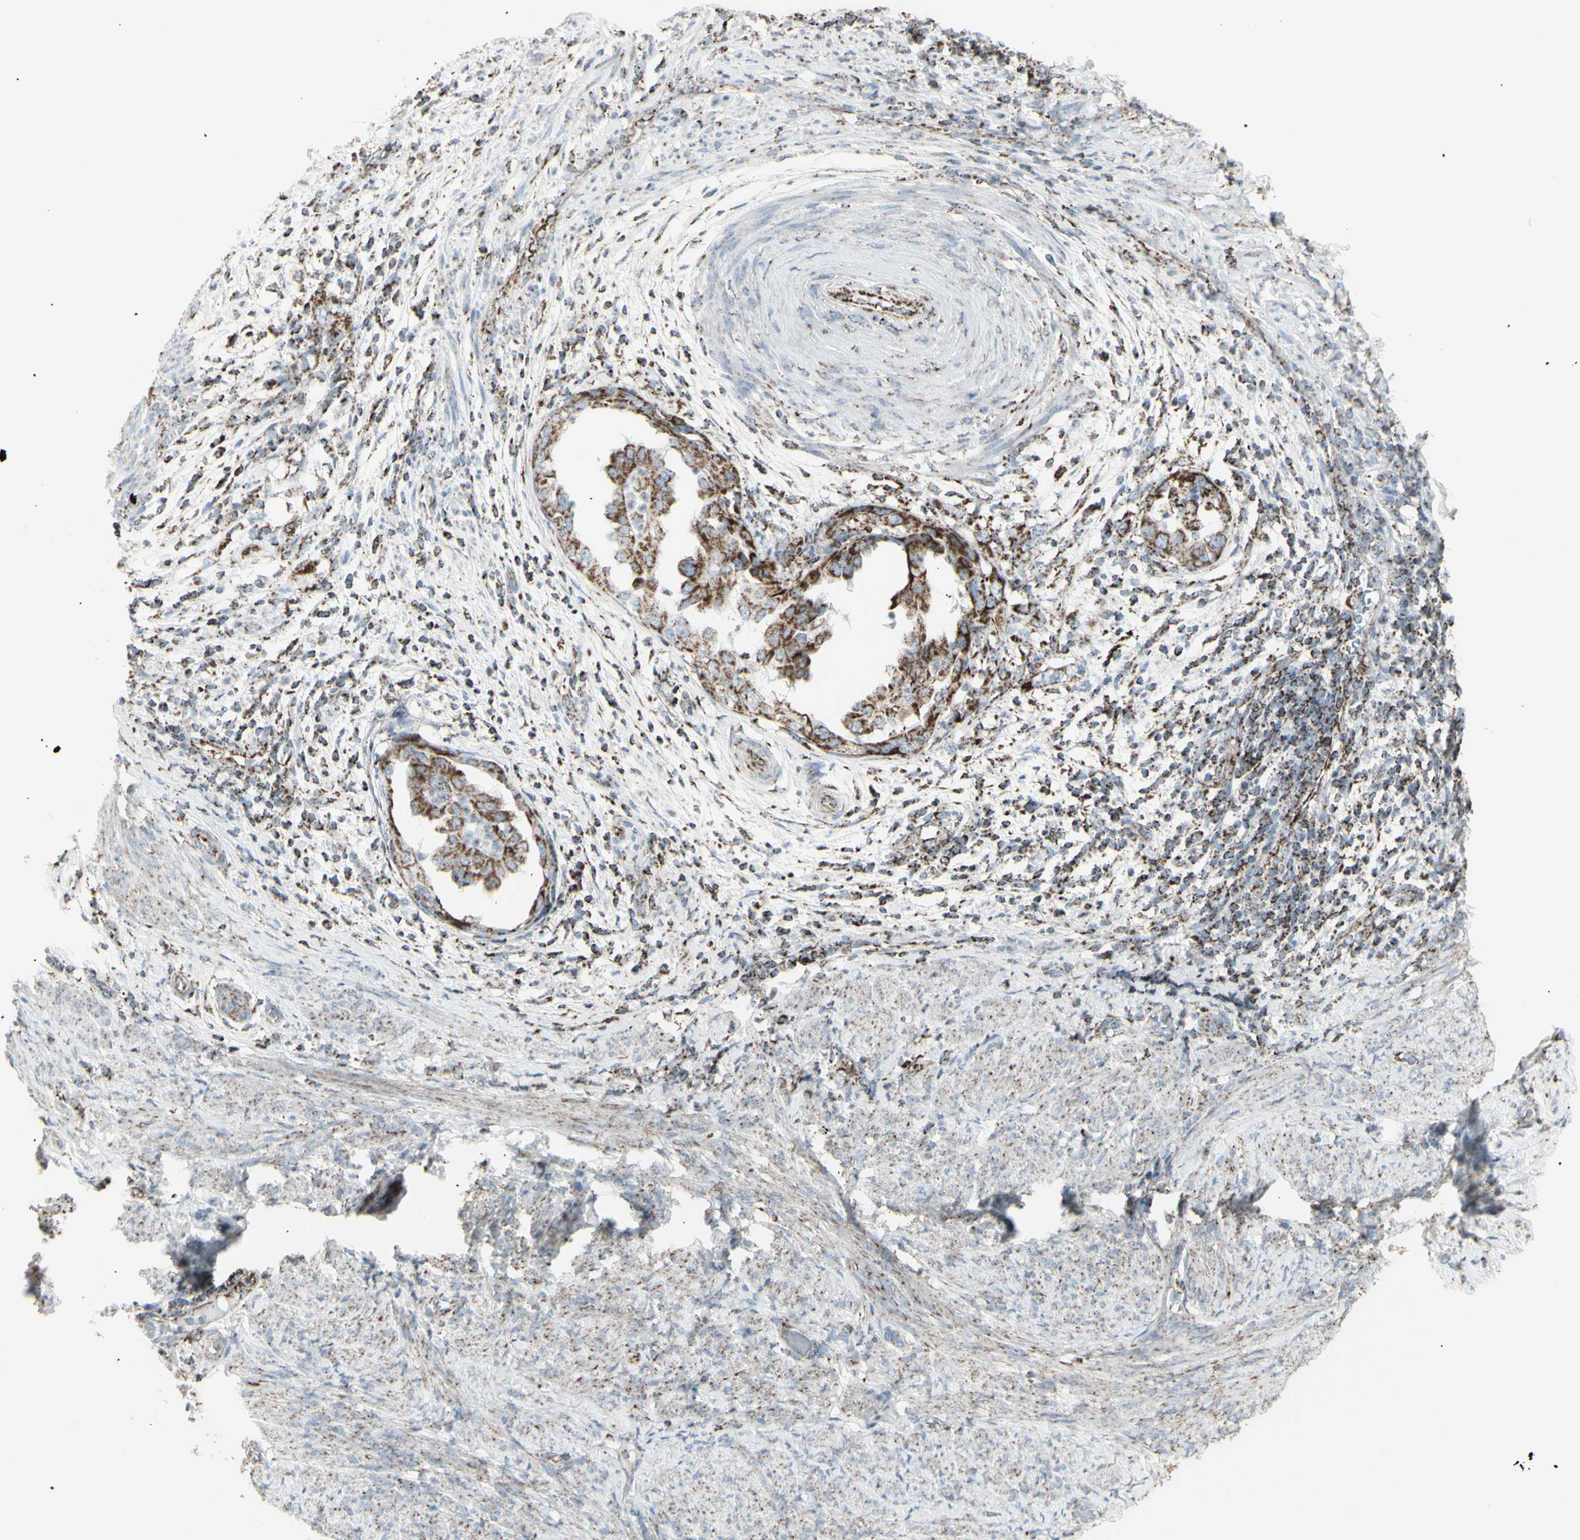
{"staining": {"intensity": "strong", "quantity": ">75%", "location": "cytoplasmic/membranous"}, "tissue": "endometrial cancer", "cell_type": "Tumor cells", "image_type": "cancer", "snomed": [{"axis": "morphology", "description": "Adenocarcinoma, NOS"}, {"axis": "topography", "description": "Endometrium"}], "caption": "IHC of human endometrial adenocarcinoma reveals high levels of strong cytoplasmic/membranous staining in approximately >75% of tumor cells.", "gene": "PLGRKT", "patient": {"sex": "female", "age": 85}}